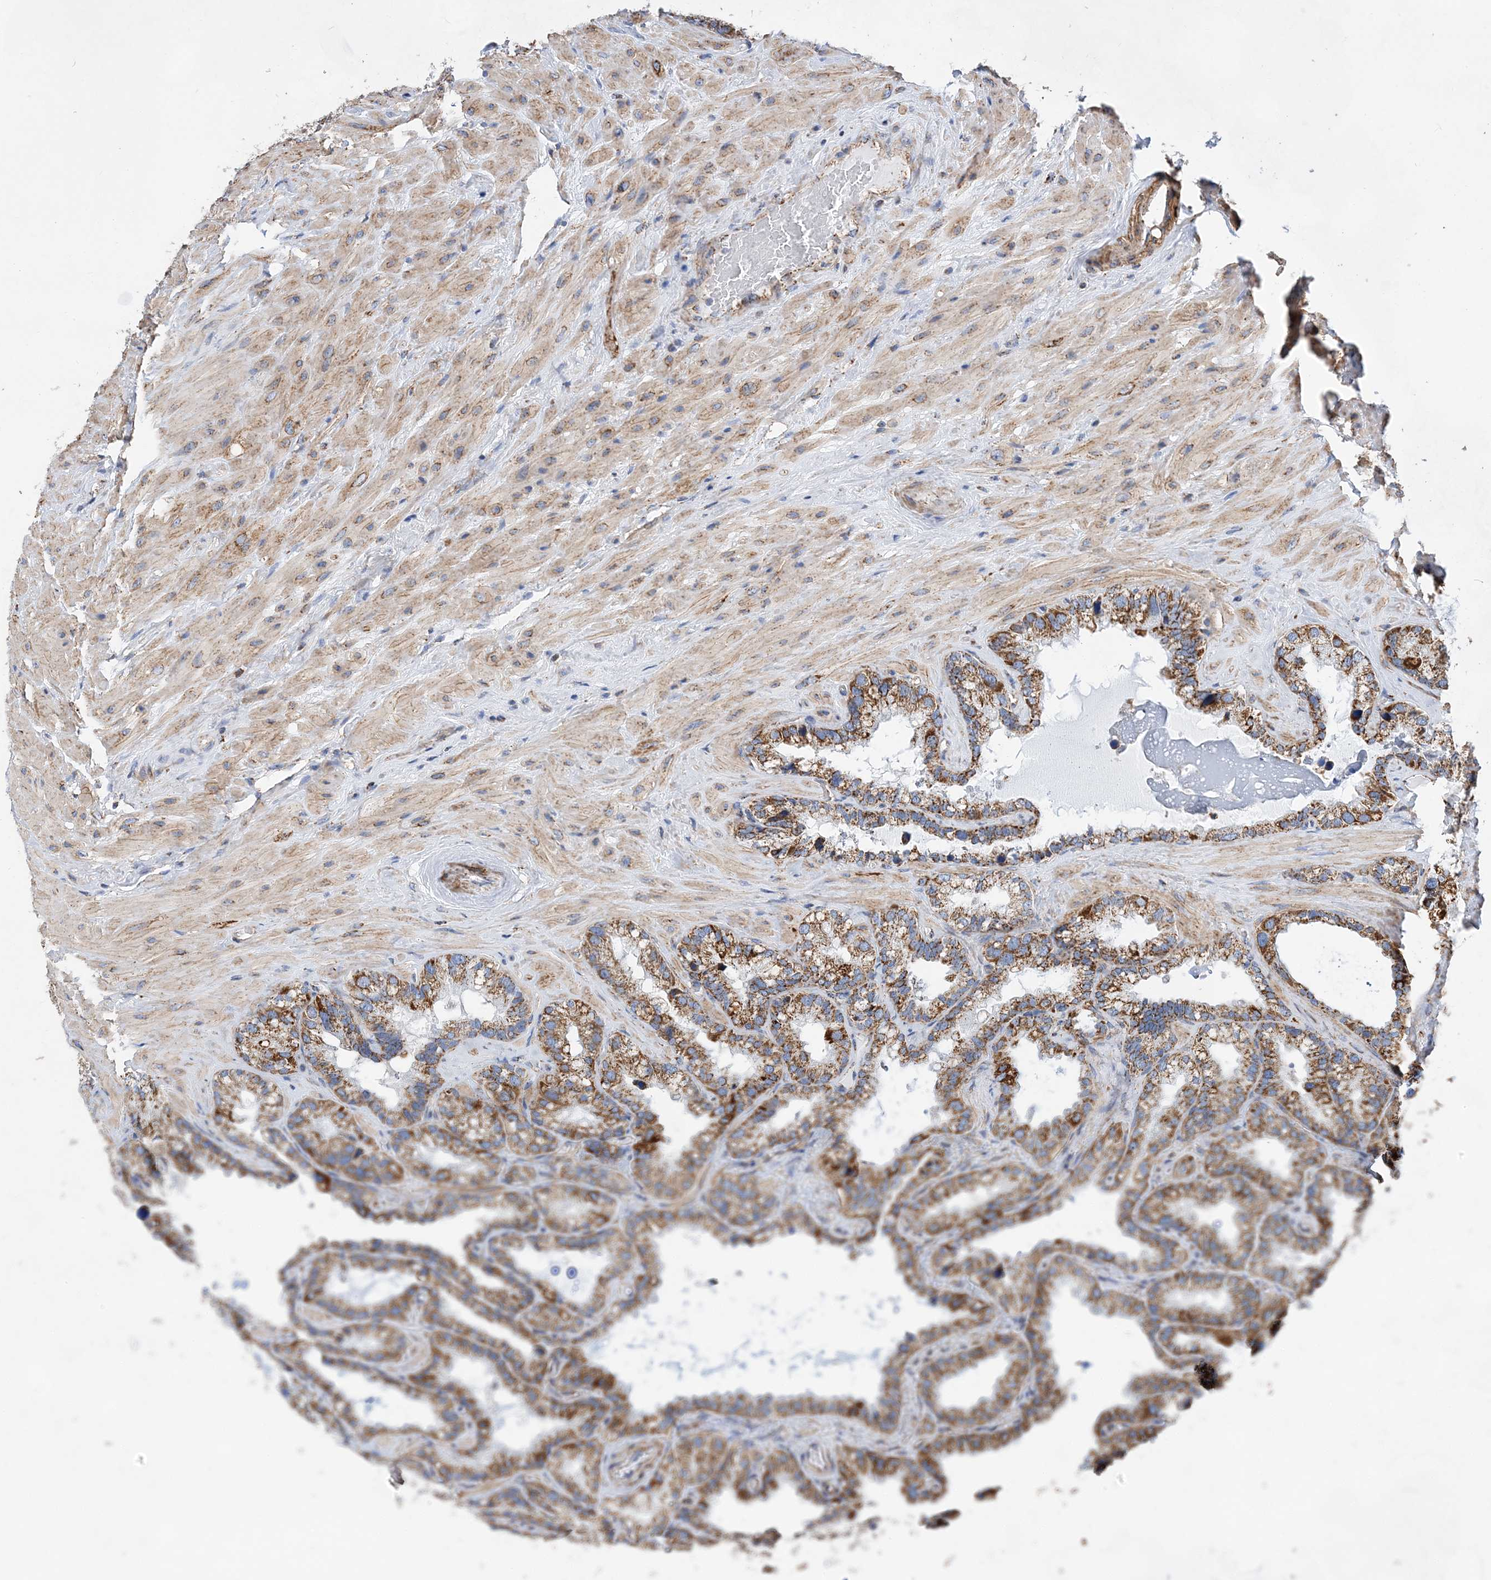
{"staining": {"intensity": "moderate", "quantity": ">75%", "location": "cytoplasmic/membranous"}, "tissue": "seminal vesicle", "cell_type": "Glandular cells", "image_type": "normal", "snomed": [{"axis": "morphology", "description": "Normal tissue, NOS"}, {"axis": "topography", "description": "Prostate"}, {"axis": "topography", "description": "Seminal veicle"}], "caption": "Unremarkable seminal vesicle shows moderate cytoplasmic/membranous expression in approximately >75% of glandular cells, visualized by immunohistochemistry.", "gene": "ACOT9", "patient": {"sex": "male", "age": 68}}